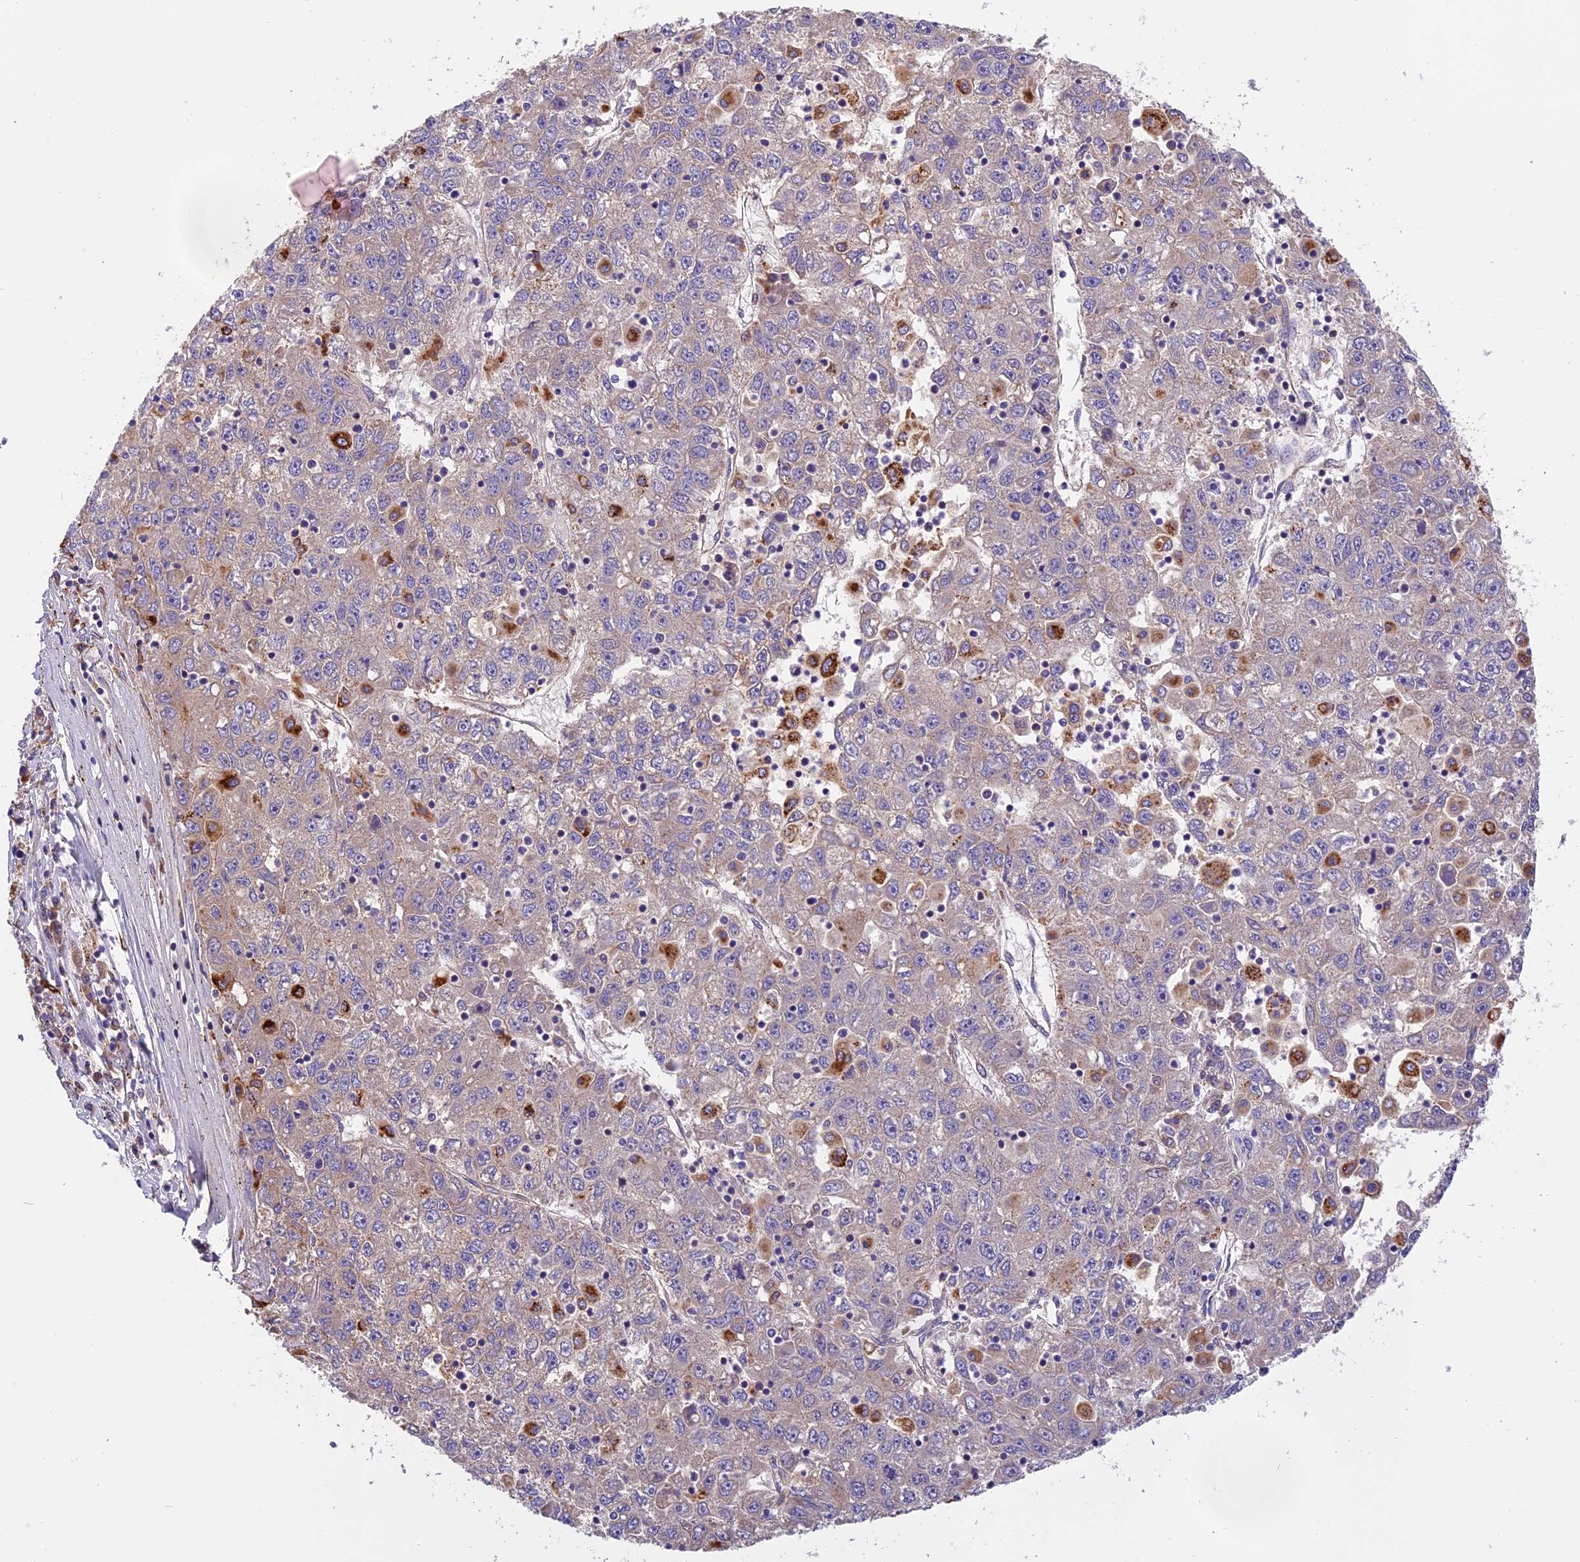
{"staining": {"intensity": "weak", "quantity": "25%-75%", "location": "cytoplasmic/membranous"}, "tissue": "liver cancer", "cell_type": "Tumor cells", "image_type": "cancer", "snomed": [{"axis": "morphology", "description": "Carcinoma, Hepatocellular, NOS"}, {"axis": "topography", "description": "Liver"}], "caption": "A low amount of weak cytoplasmic/membranous staining is appreciated in about 25%-75% of tumor cells in liver cancer tissue. (DAB IHC with brightfield microscopy, high magnification).", "gene": "COPE", "patient": {"sex": "male", "age": 49}}